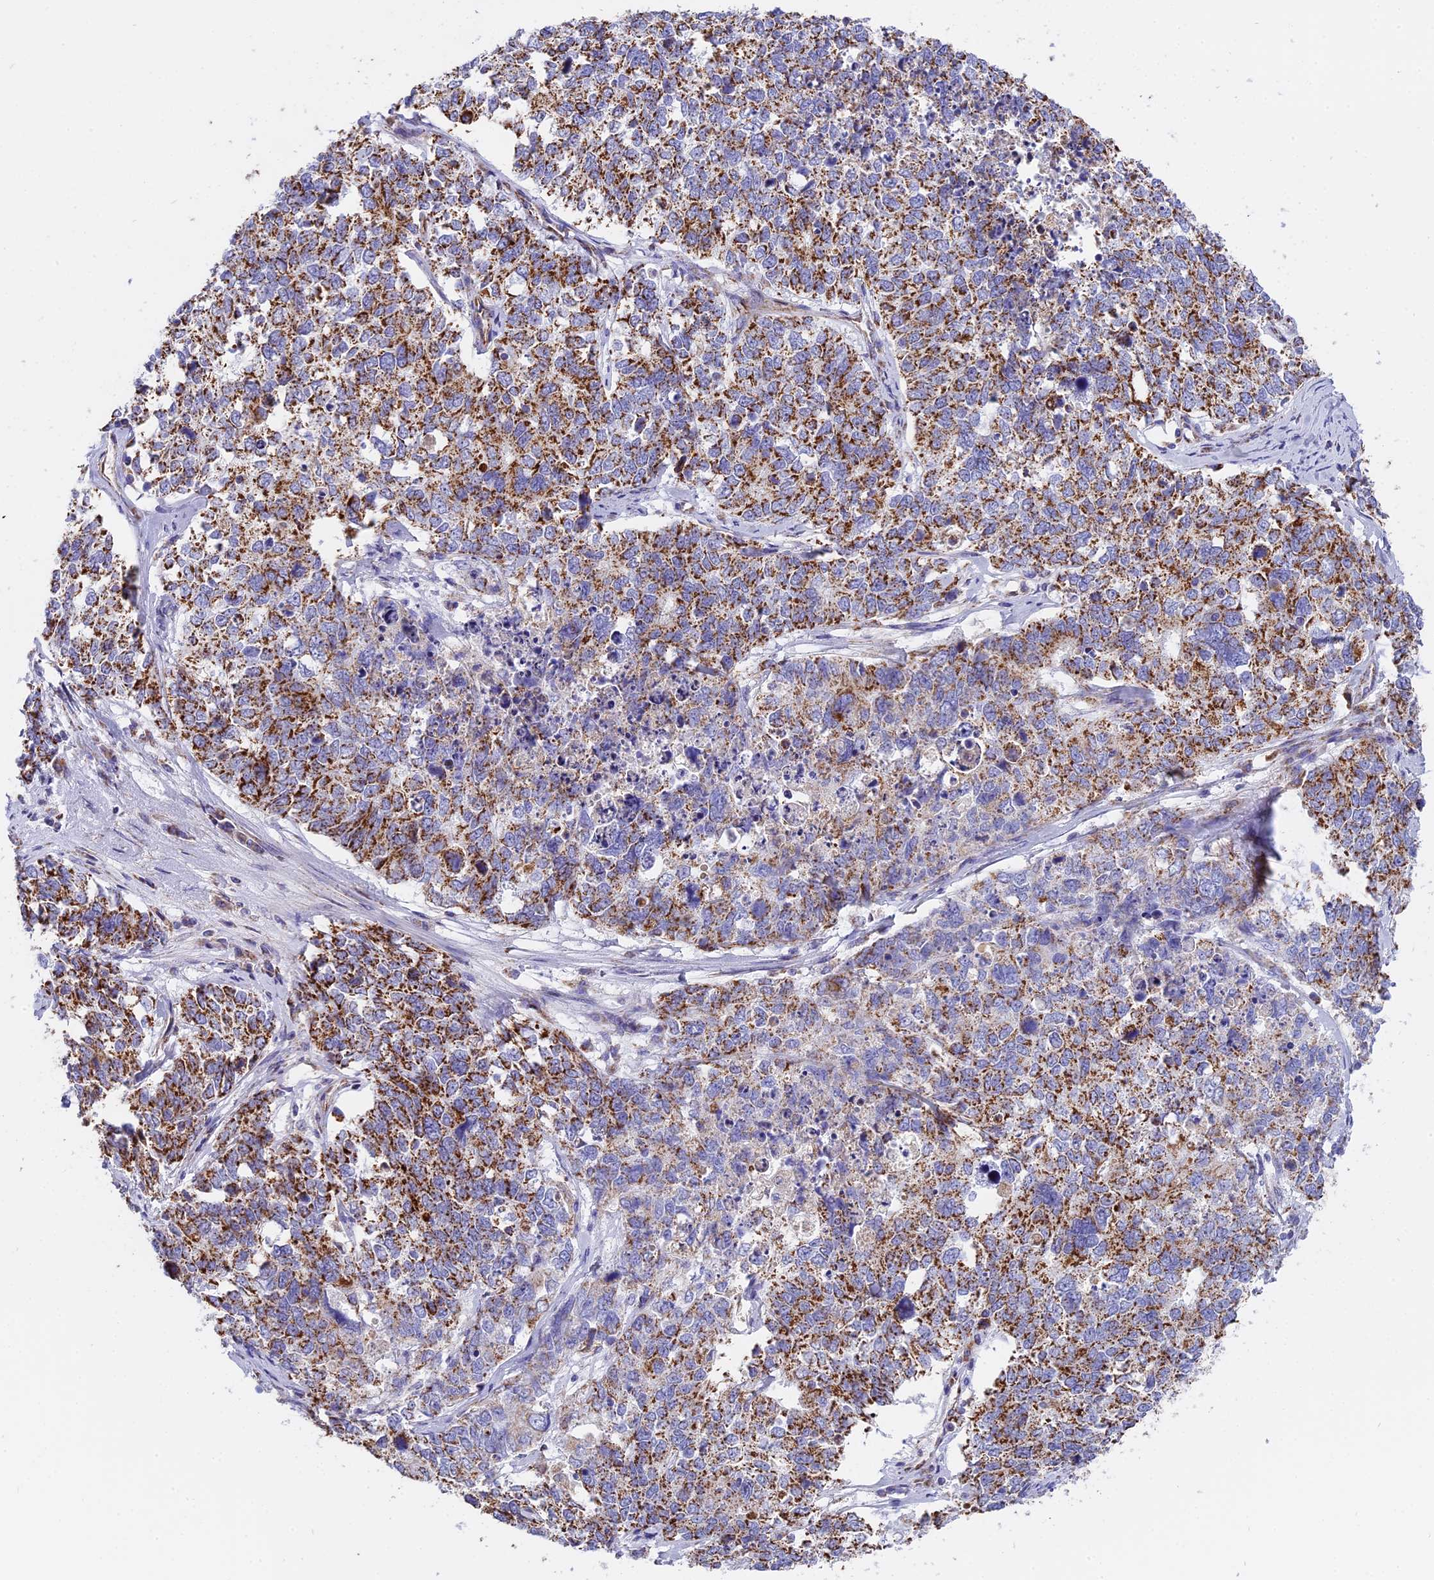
{"staining": {"intensity": "strong", "quantity": ">75%", "location": "cytoplasmic/membranous"}, "tissue": "cervical cancer", "cell_type": "Tumor cells", "image_type": "cancer", "snomed": [{"axis": "morphology", "description": "Squamous cell carcinoma, NOS"}, {"axis": "topography", "description": "Cervix"}], "caption": "An immunohistochemistry photomicrograph of neoplastic tissue is shown. Protein staining in brown shows strong cytoplasmic/membranous positivity in cervical cancer (squamous cell carcinoma) within tumor cells.", "gene": "MRPS34", "patient": {"sex": "female", "age": 63}}